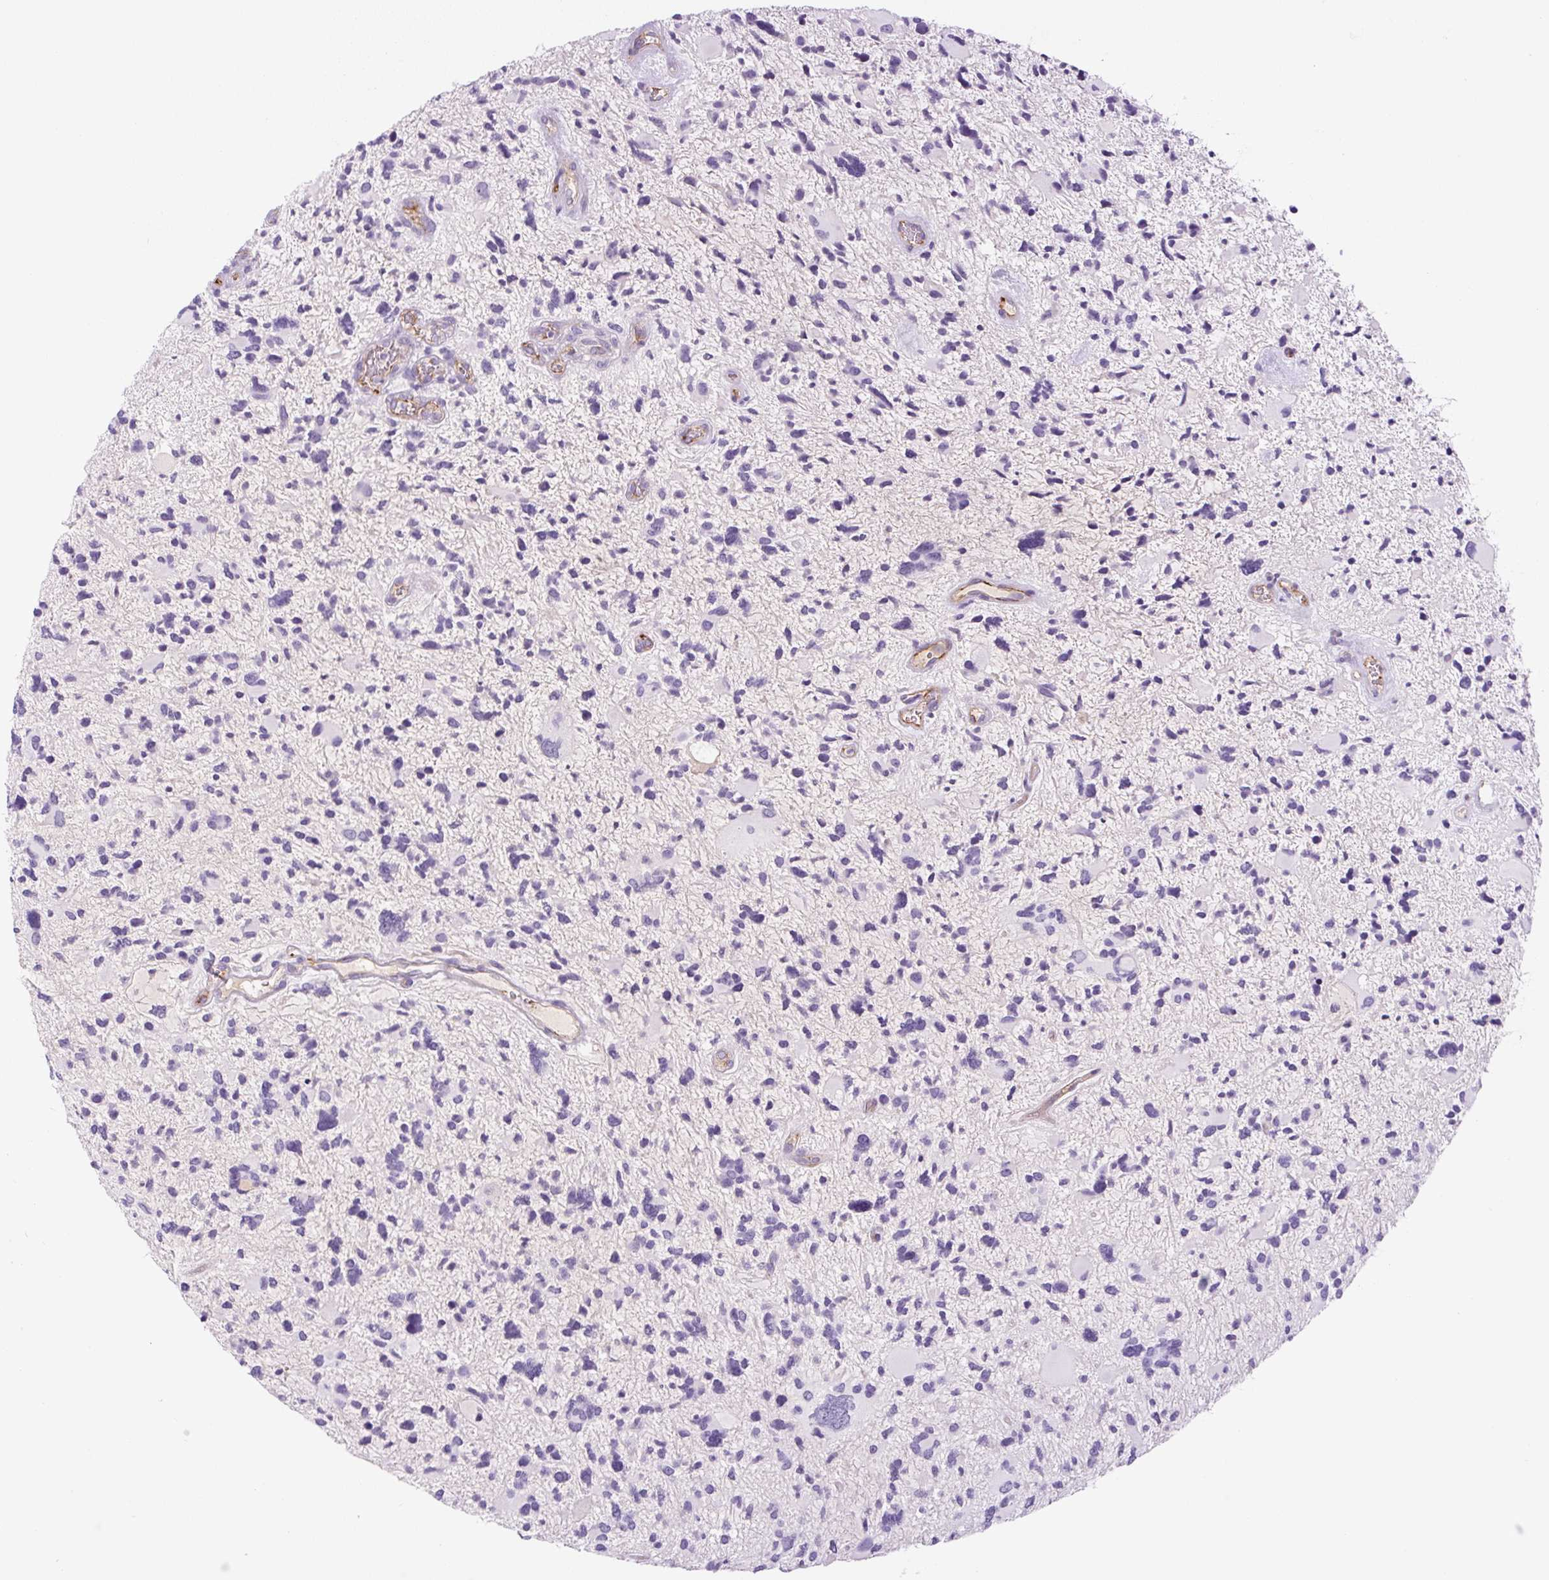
{"staining": {"intensity": "negative", "quantity": "none", "location": "none"}, "tissue": "glioma", "cell_type": "Tumor cells", "image_type": "cancer", "snomed": [{"axis": "morphology", "description": "Glioma, malignant, High grade"}, {"axis": "topography", "description": "Brain"}], "caption": "An IHC micrograph of glioma is shown. There is no staining in tumor cells of glioma.", "gene": "RSPO4", "patient": {"sex": "female", "age": 11}}